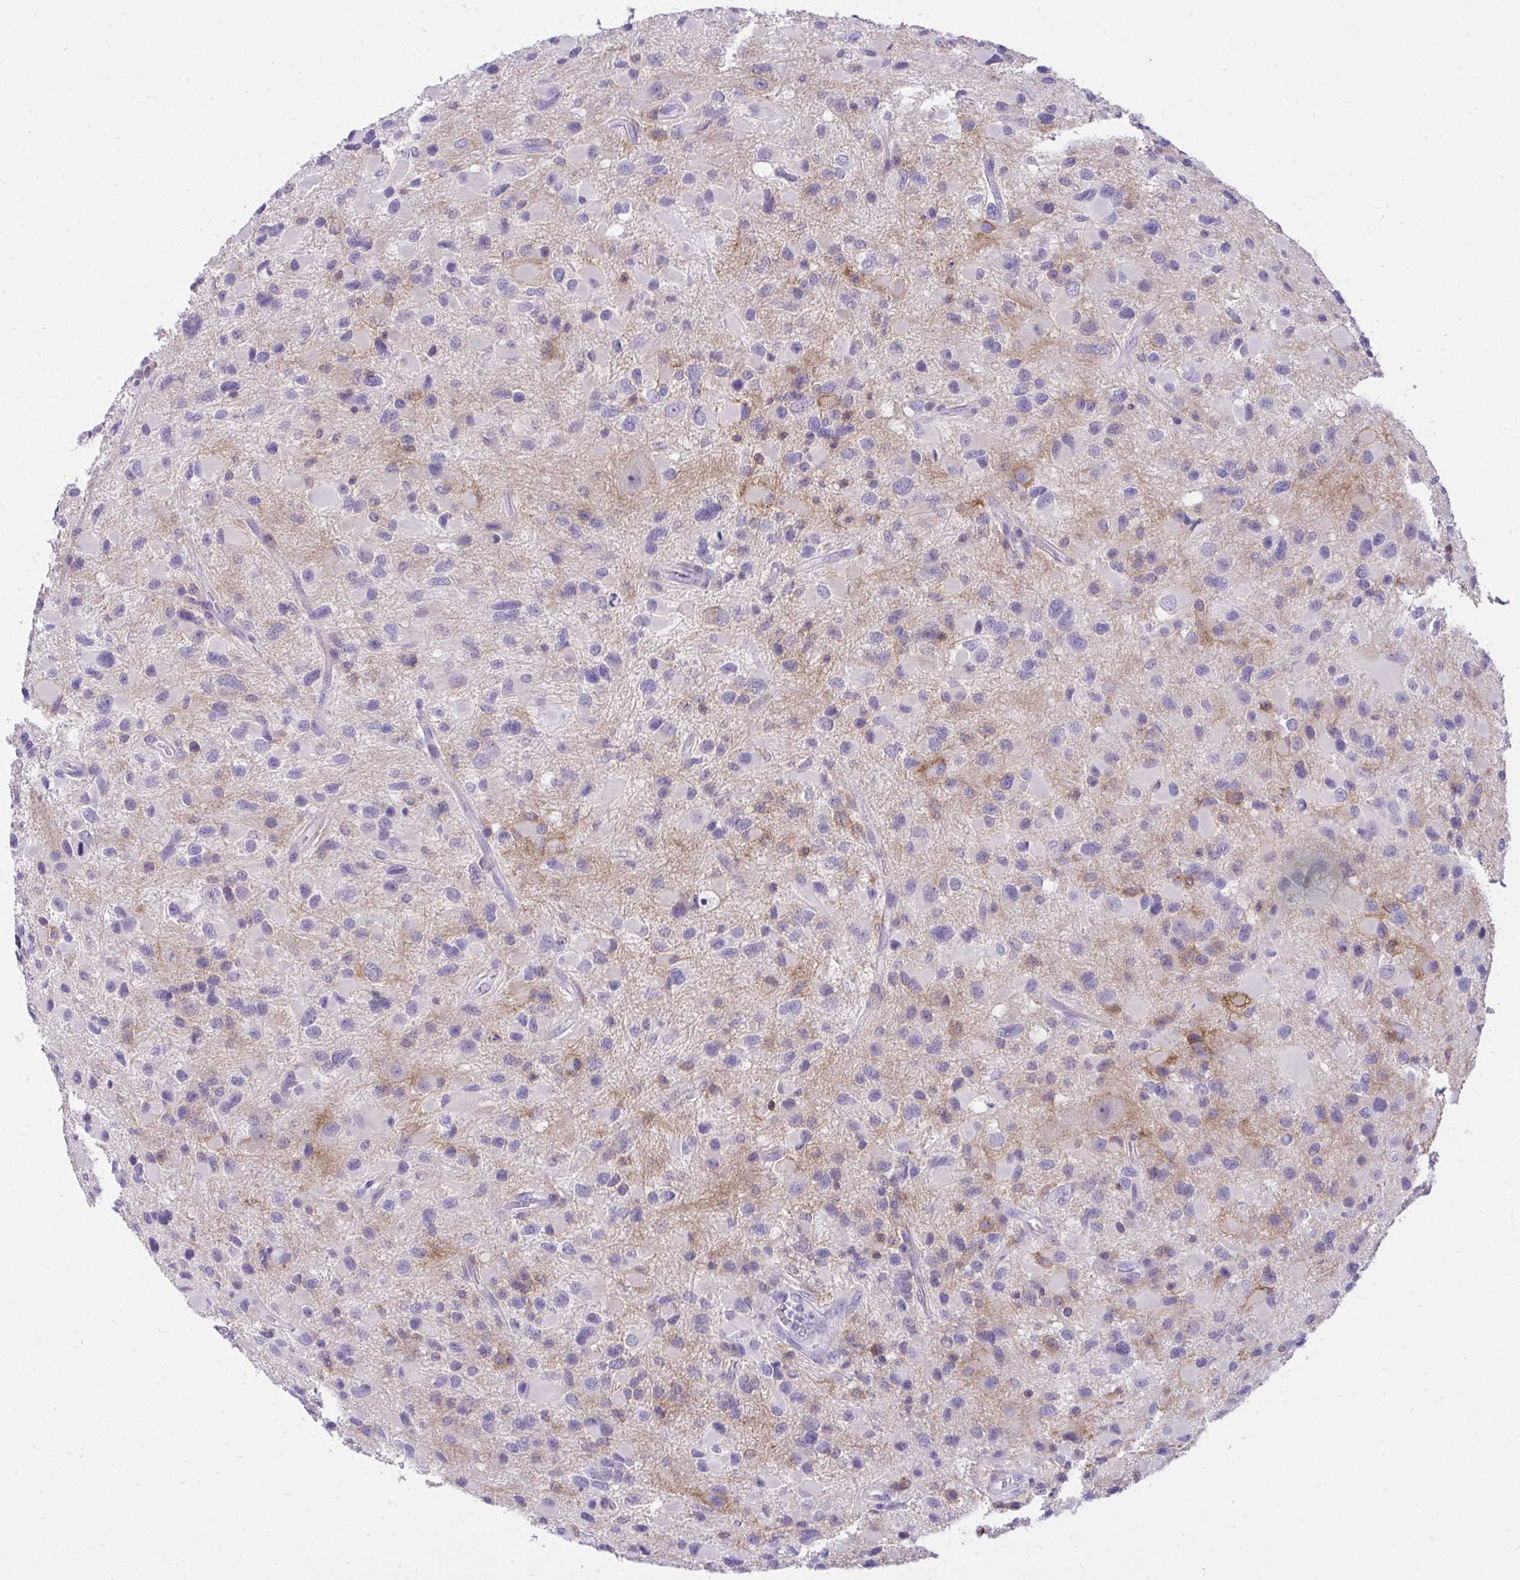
{"staining": {"intensity": "negative", "quantity": "none", "location": "none"}, "tissue": "glioma", "cell_type": "Tumor cells", "image_type": "cancer", "snomed": [{"axis": "morphology", "description": "Glioma, malignant, Low grade"}, {"axis": "topography", "description": "Brain"}], "caption": "Tumor cells are negative for brown protein staining in malignant low-grade glioma.", "gene": "GPRIN3", "patient": {"sex": "female", "age": 32}}